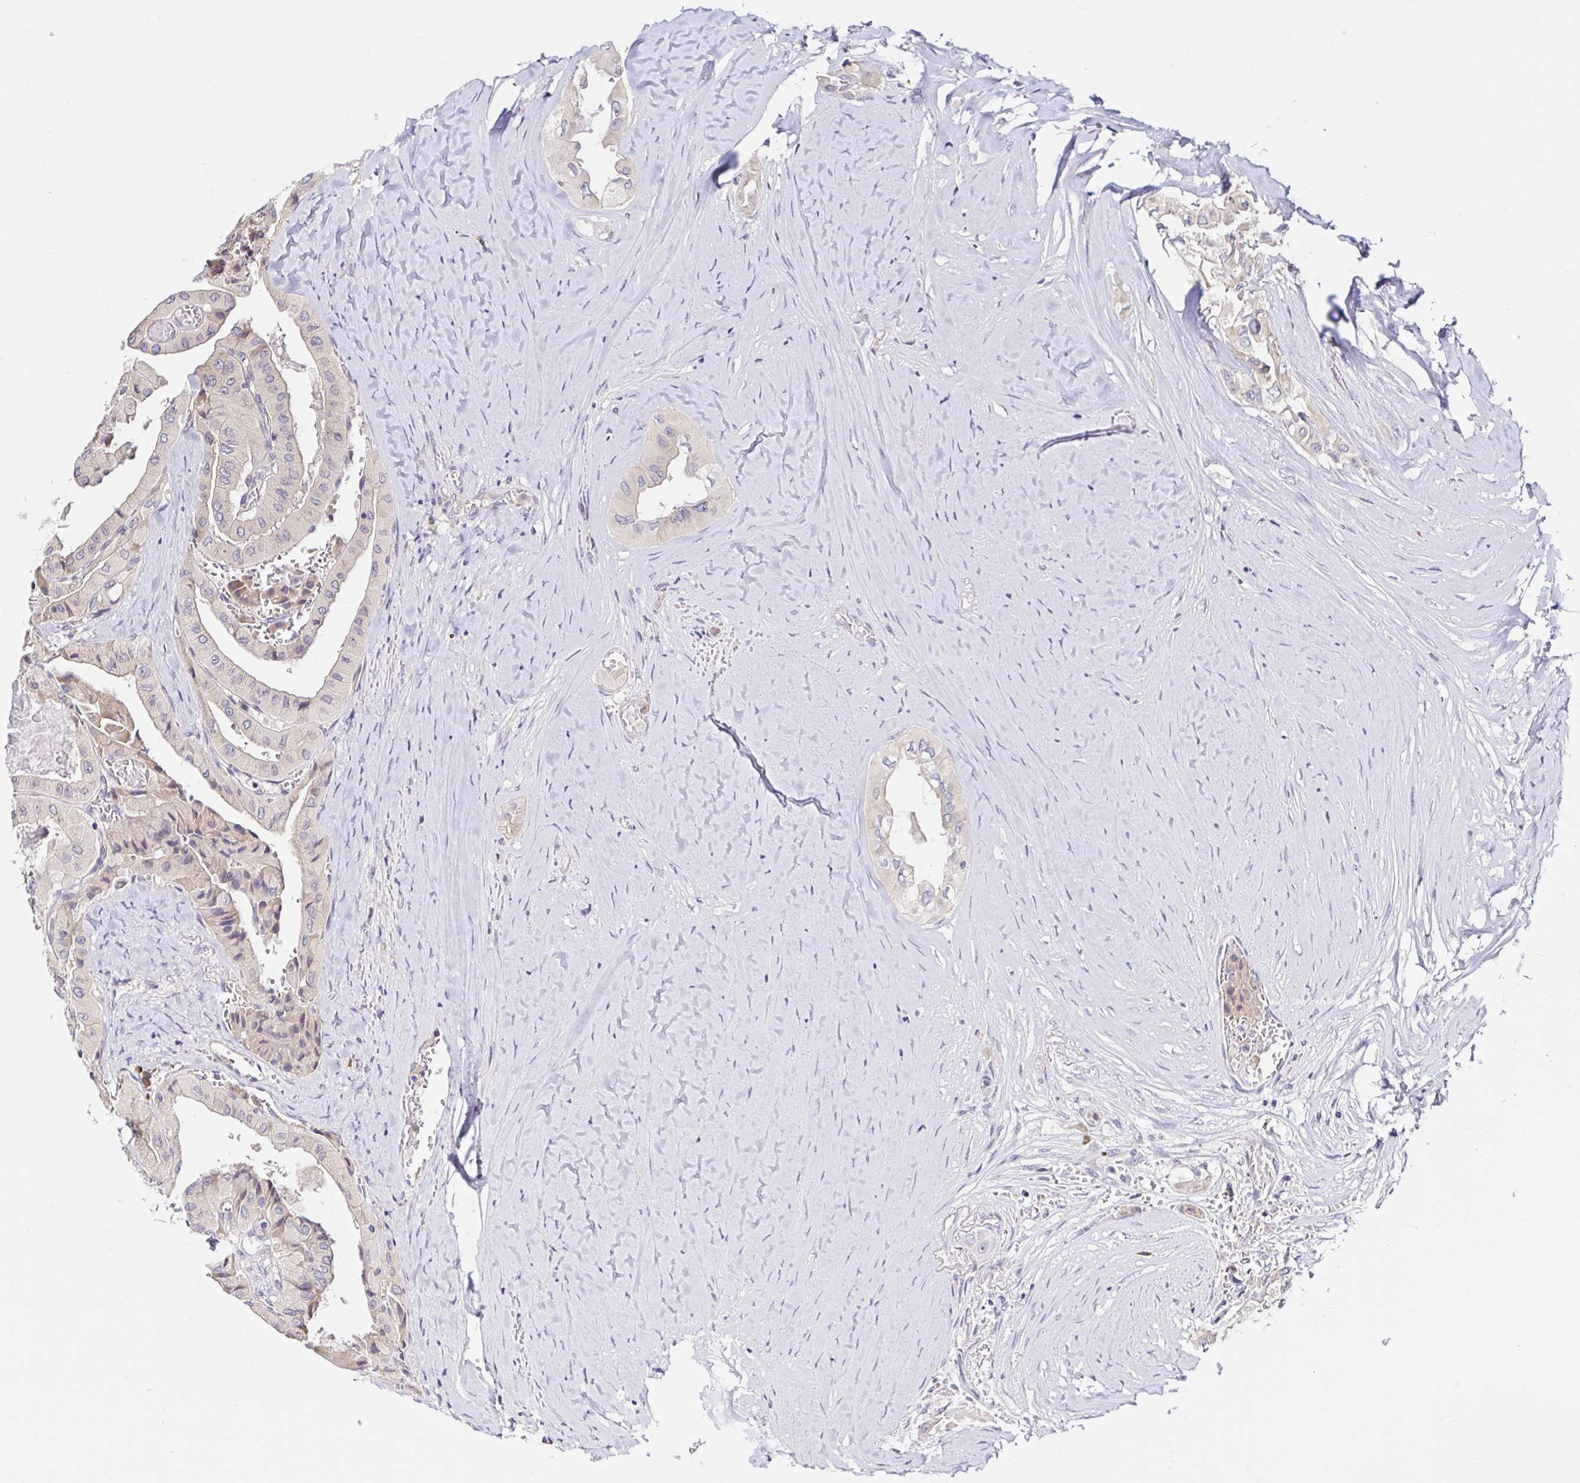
{"staining": {"intensity": "weak", "quantity": ">75%", "location": "cytoplasmic/membranous"}, "tissue": "thyroid cancer", "cell_type": "Tumor cells", "image_type": "cancer", "snomed": [{"axis": "morphology", "description": "Normal tissue, NOS"}, {"axis": "morphology", "description": "Papillary adenocarcinoma, NOS"}, {"axis": "topography", "description": "Thyroid gland"}], "caption": "There is low levels of weak cytoplasmic/membranous positivity in tumor cells of papillary adenocarcinoma (thyroid), as demonstrated by immunohistochemical staining (brown color).", "gene": "VSIG2", "patient": {"sex": "female", "age": 59}}